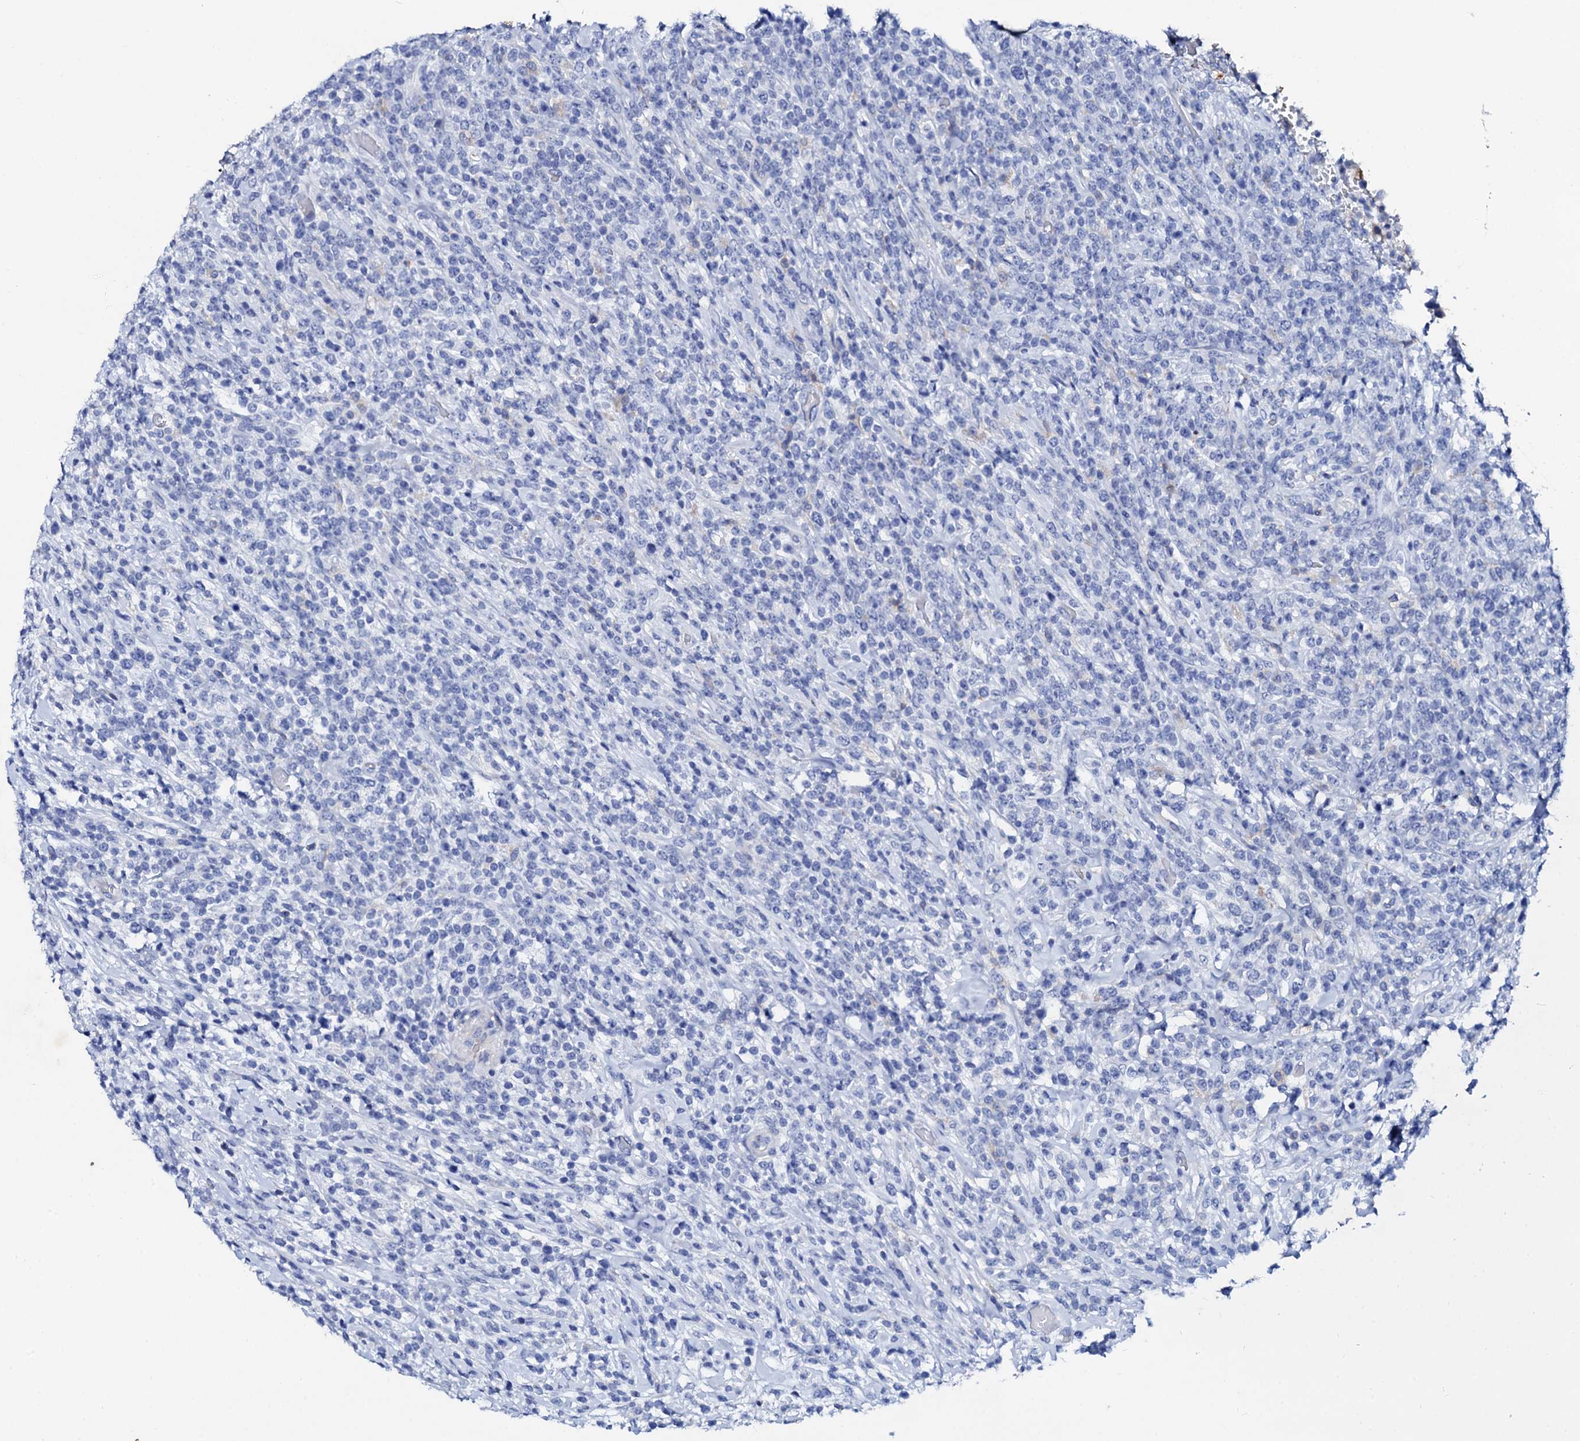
{"staining": {"intensity": "negative", "quantity": "none", "location": "none"}, "tissue": "lymphoma", "cell_type": "Tumor cells", "image_type": "cancer", "snomed": [{"axis": "morphology", "description": "Malignant lymphoma, non-Hodgkin's type, High grade"}, {"axis": "topography", "description": "Colon"}], "caption": "Tumor cells are negative for protein expression in human malignant lymphoma, non-Hodgkin's type (high-grade).", "gene": "GLB1L3", "patient": {"sex": "female", "age": 53}}